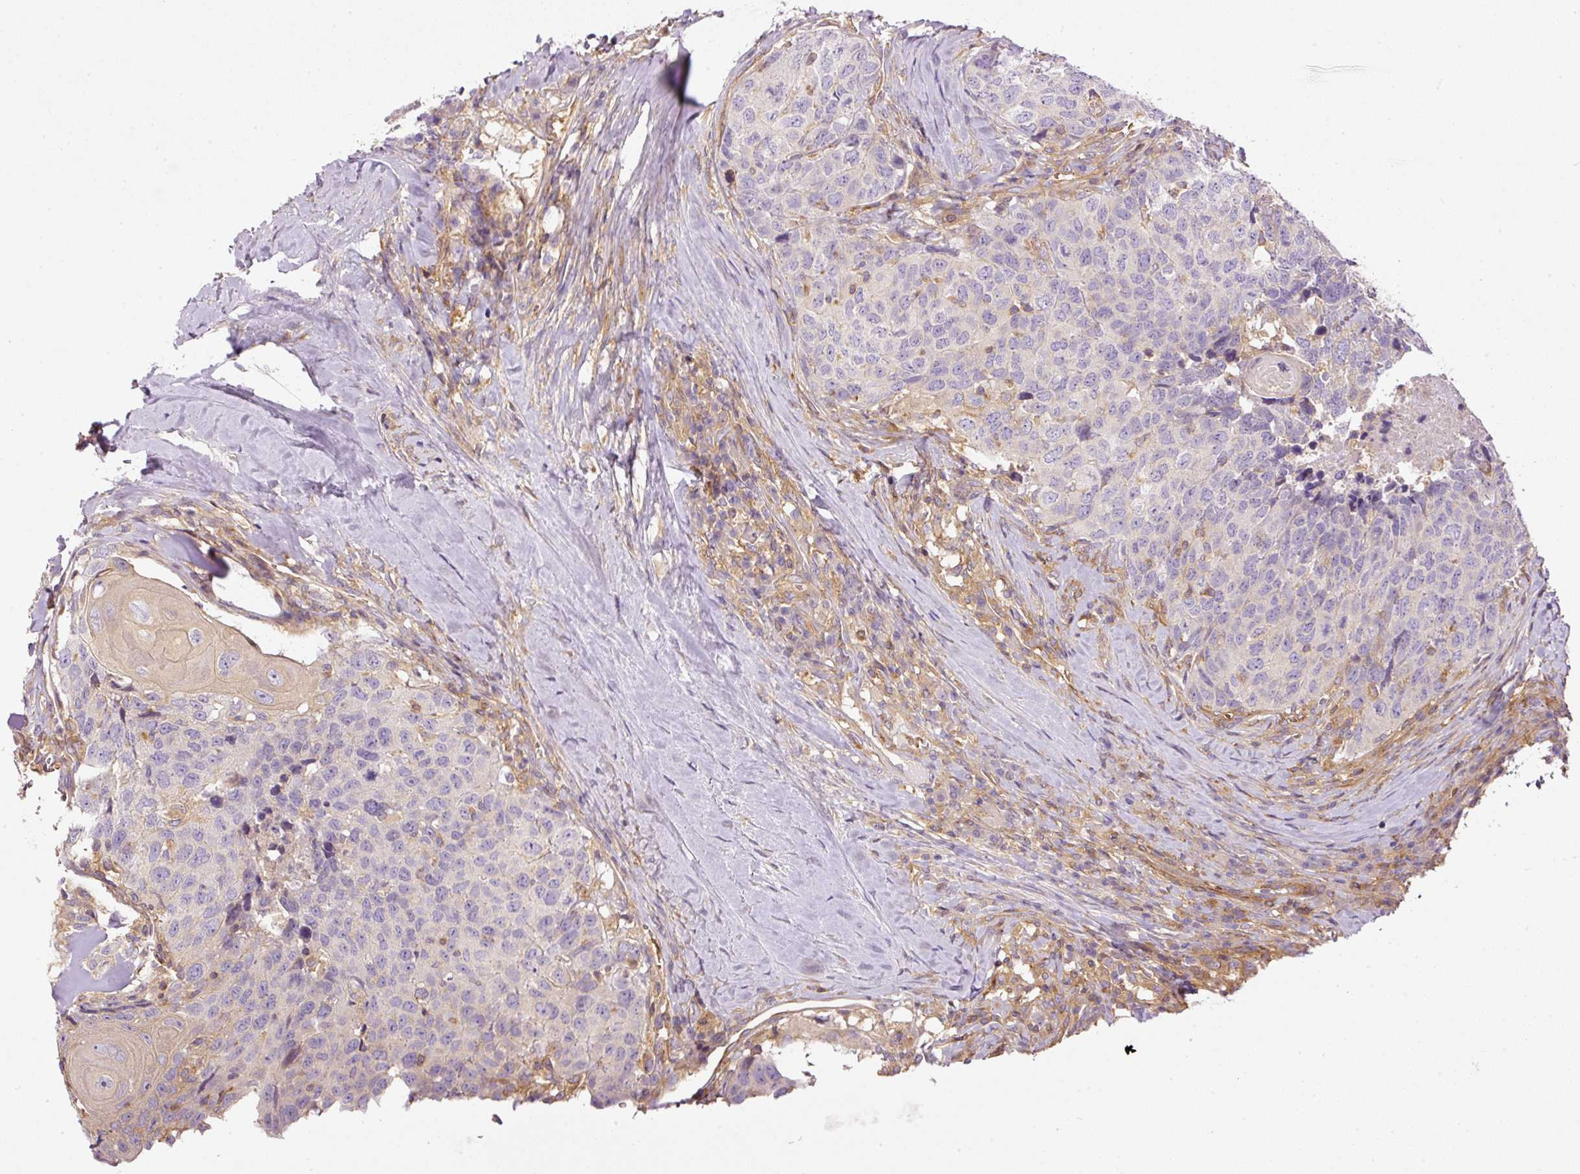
{"staining": {"intensity": "negative", "quantity": "none", "location": "none"}, "tissue": "head and neck cancer", "cell_type": "Tumor cells", "image_type": "cancer", "snomed": [{"axis": "morphology", "description": "Squamous cell carcinoma, NOS"}, {"axis": "topography", "description": "Head-Neck"}], "caption": "This histopathology image is of head and neck cancer stained with IHC to label a protein in brown with the nuclei are counter-stained blue. There is no staining in tumor cells.", "gene": "TBC1D2B", "patient": {"sex": "male", "age": 66}}